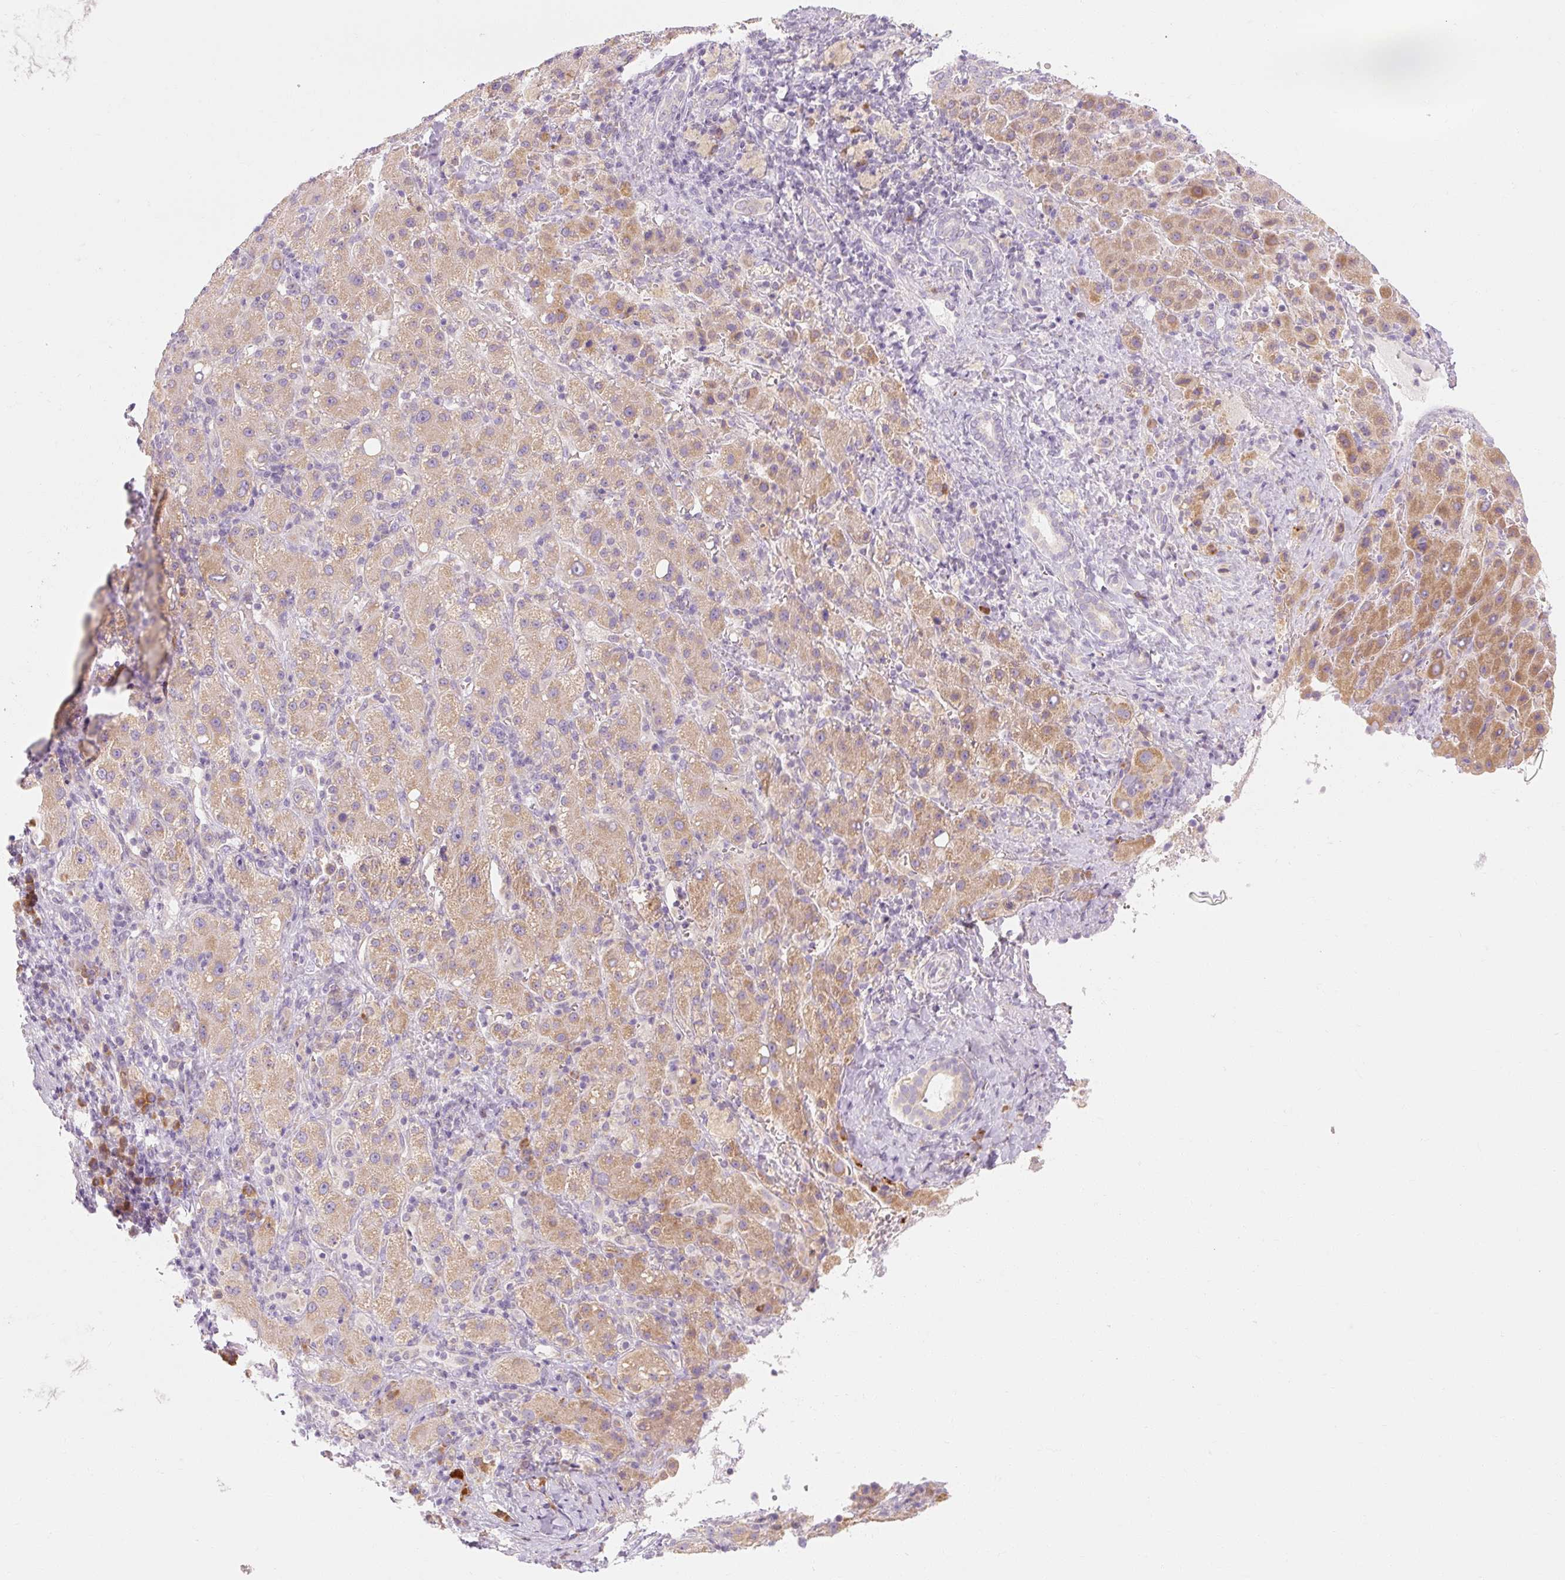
{"staining": {"intensity": "moderate", "quantity": ">75%", "location": "cytoplasmic/membranous"}, "tissue": "liver cancer", "cell_type": "Tumor cells", "image_type": "cancer", "snomed": [{"axis": "morphology", "description": "Carcinoma, Hepatocellular, NOS"}, {"axis": "topography", "description": "Liver"}], "caption": "The immunohistochemical stain labels moderate cytoplasmic/membranous staining in tumor cells of liver hepatocellular carcinoma tissue.", "gene": "MYO1D", "patient": {"sex": "female", "age": 58}}